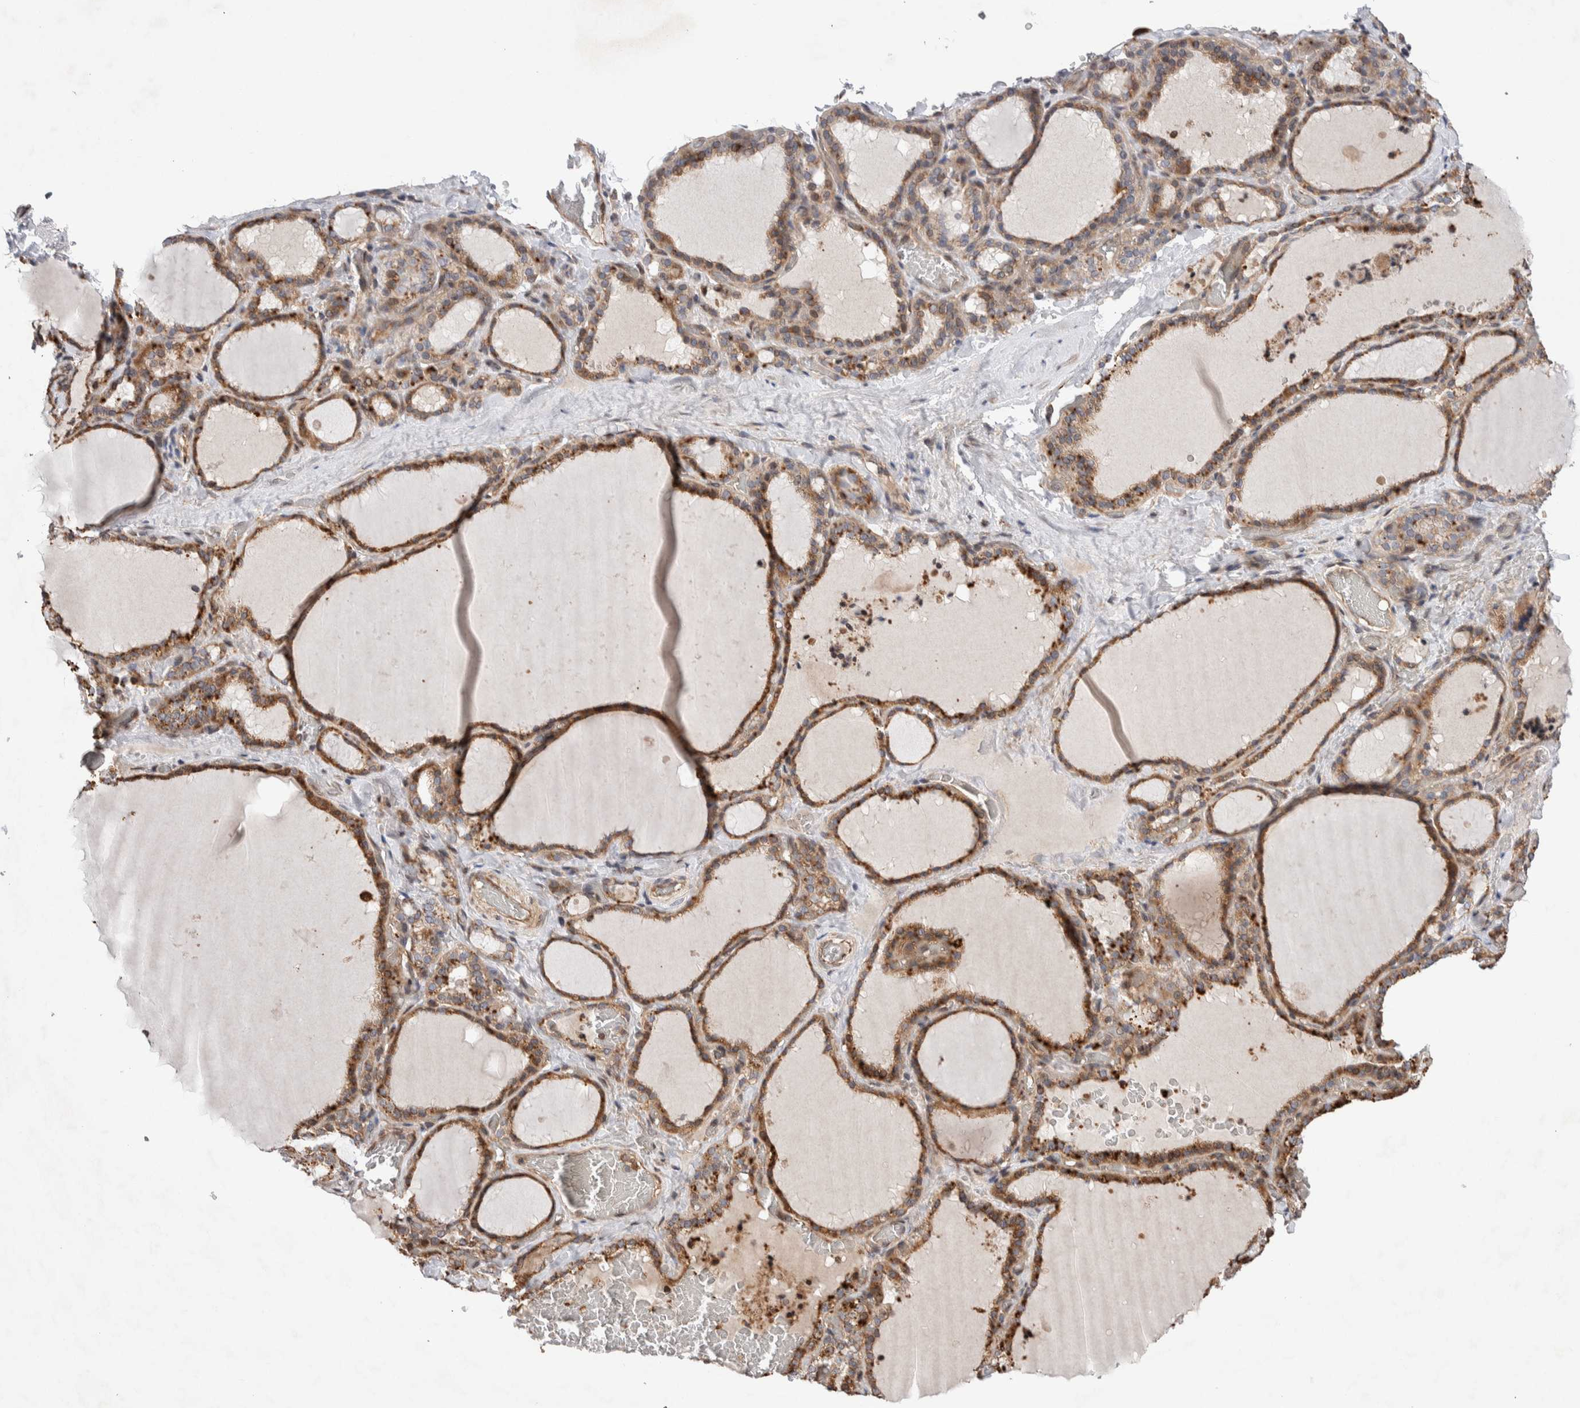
{"staining": {"intensity": "moderate", "quantity": ">75%", "location": "cytoplasmic/membranous"}, "tissue": "thyroid gland", "cell_type": "Glandular cells", "image_type": "normal", "snomed": [{"axis": "morphology", "description": "Normal tissue, NOS"}, {"axis": "topography", "description": "Thyroid gland"}], "caption": "Immunohistochemistry (DAB) staining of normal human thyroid gland shows moderate cytoplasmic/membranous protein positivity in about >75% of glandular cells.", "gene": "LZTS1", "patient": {"sex": "female", "age": 22}}